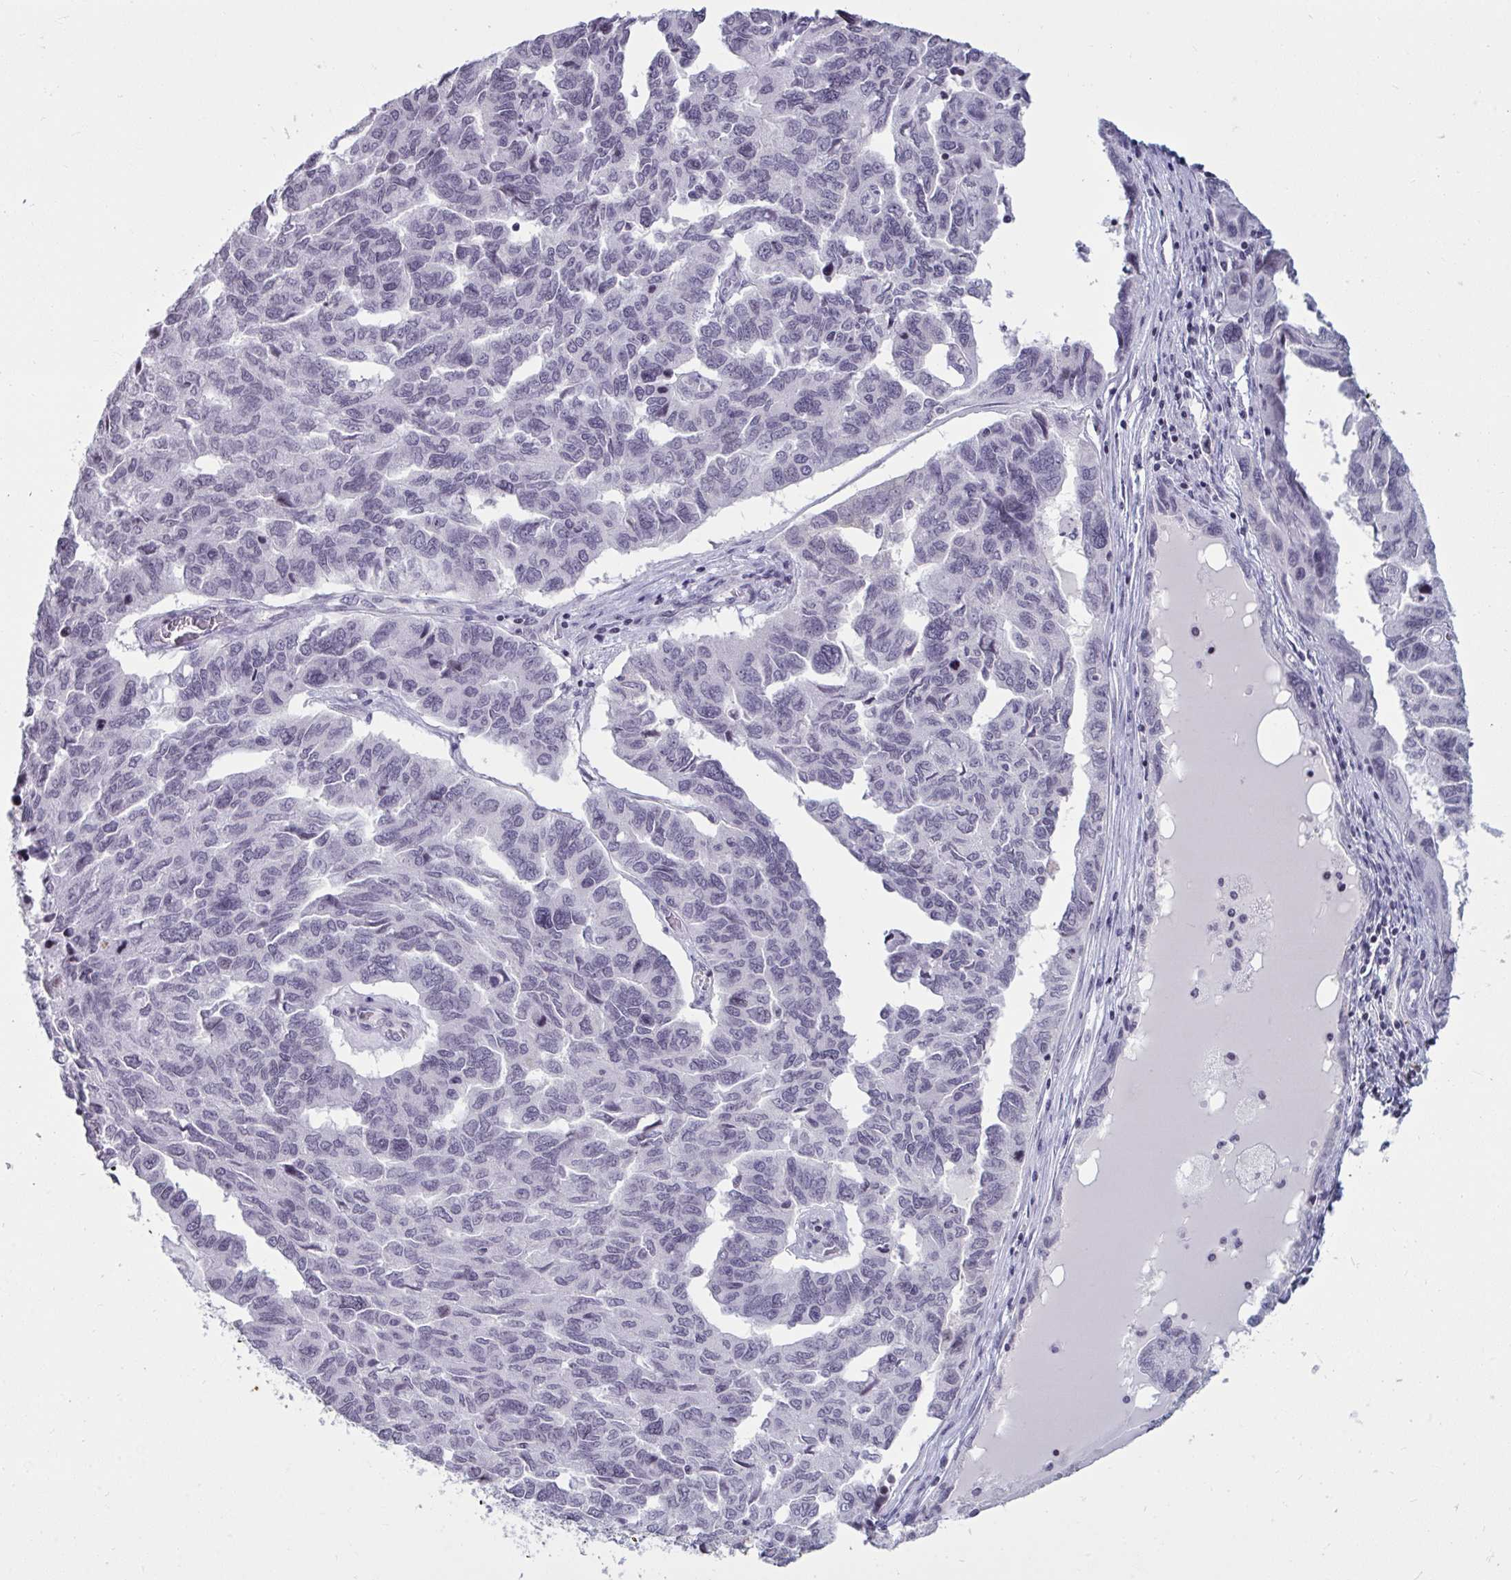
{"staining": {"intensity": "negative", "quantity": "none", "location": "none"}, "tissue": "ovarian cancer", "cell_type": "Tumor cells", "image_type": "cancer", "snomed": [{"axis": "morphology", "description": "Cystadenocarcinoma, serous, NOS"}, {"axis": "topography", "description": "Ovary"}], "caption": "Ovarian cancer was stained to show a protein in brown. There is no significant positivity in tumor cells.", "gene": "TBC1D4", "patient": {"sex": "female", "age": 64}}